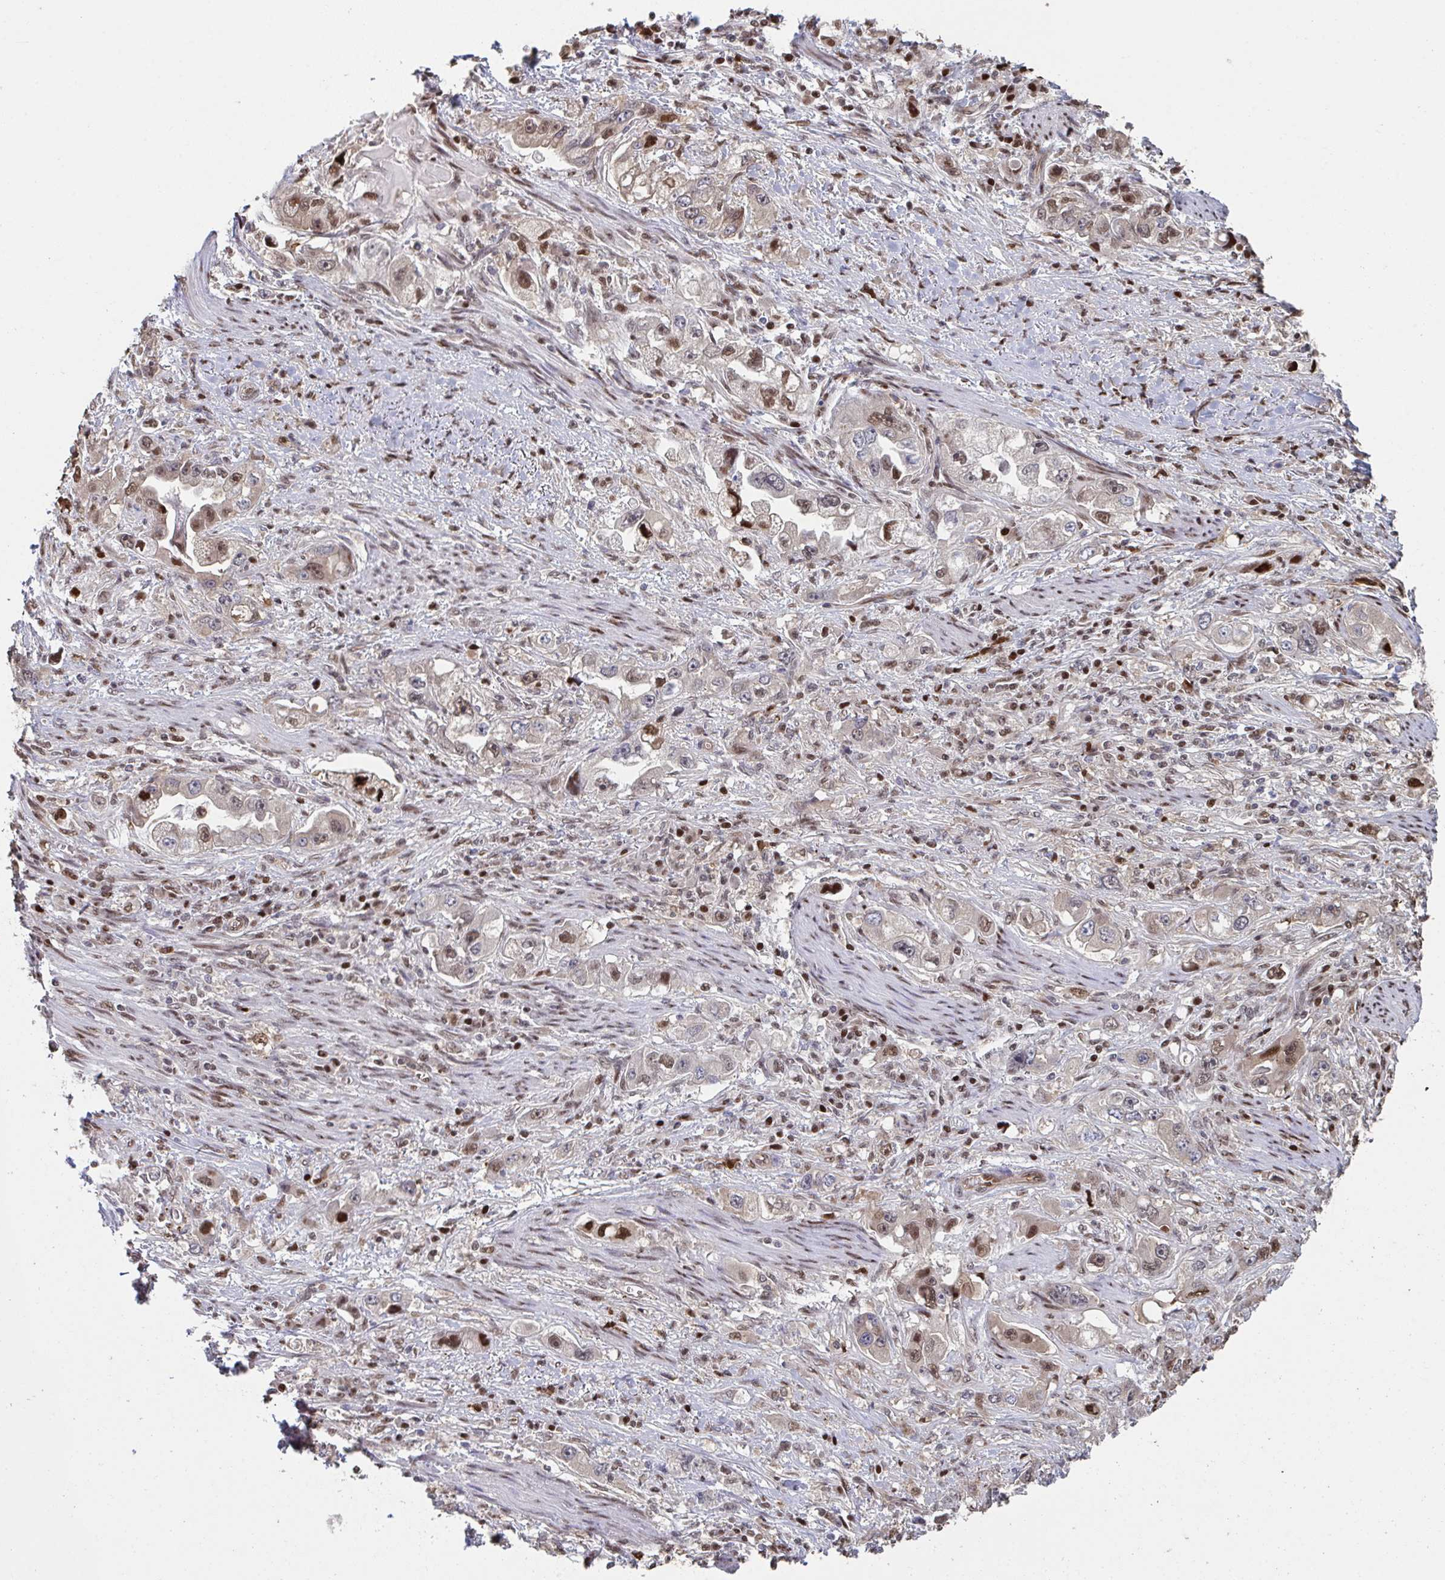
{"staining": {"intensity": "moderate", "quantity": "25%-75%", "location": "nuclear"}, "tissue": "stomach cancer", "cell_type": "Tumor cells", "image_type": "cancer", "snomed": [{"axis": "morphology", "description": "Adenocarcinoma, NOS"}, {"axis": "topography", "description": "Stomach, lower"}], "caption": "A brown stain highlights moderate nuclear expression of a protein in adenocarcinoma (stomach) tumor cells.", "gene": "ACD", "patient": {"sex": "female", "age": 93}}